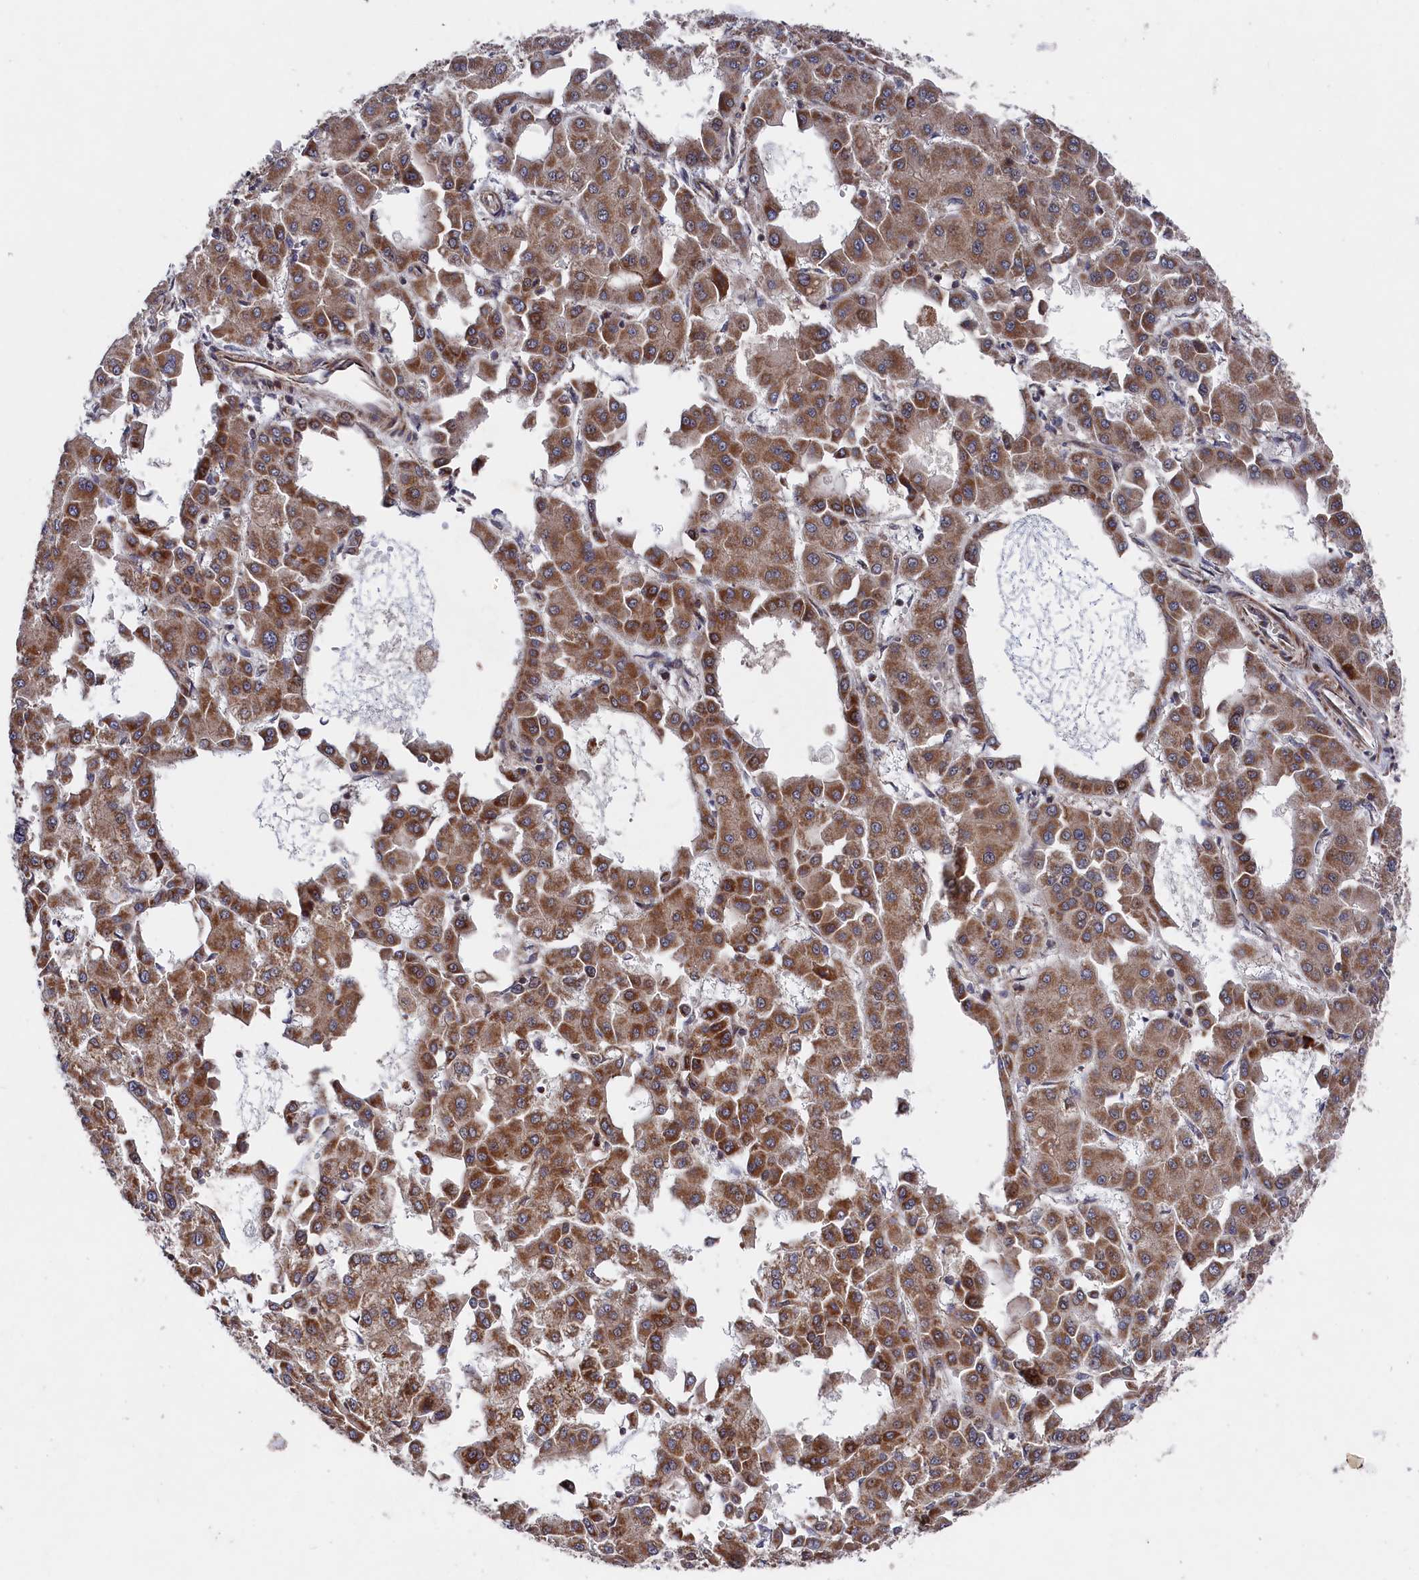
{"staining": {"intensity": "moderate", "quantity": ">75%", "location": "cytoplasmic/membranous"}, "tissue": "liver cancer", "cell_type": "Tumor cells", "image_type": "cancer", "snomed": [{"axis": "morphology", "description": "Carcinoma, Hepatocellular, NOS"}, {"axis": "topography", "description": "Liver"}], "caption": "The image displays staining of liver hepatocellular carcinoma, revealing moderate cytoplasmic/membranous protein positivity (brown color) within tumor cells. The protein is shown in brown color, while the nuclei are stained blue.", "gene": "SUPV3L1", "patient": {"sex": "male", "age": 47}}